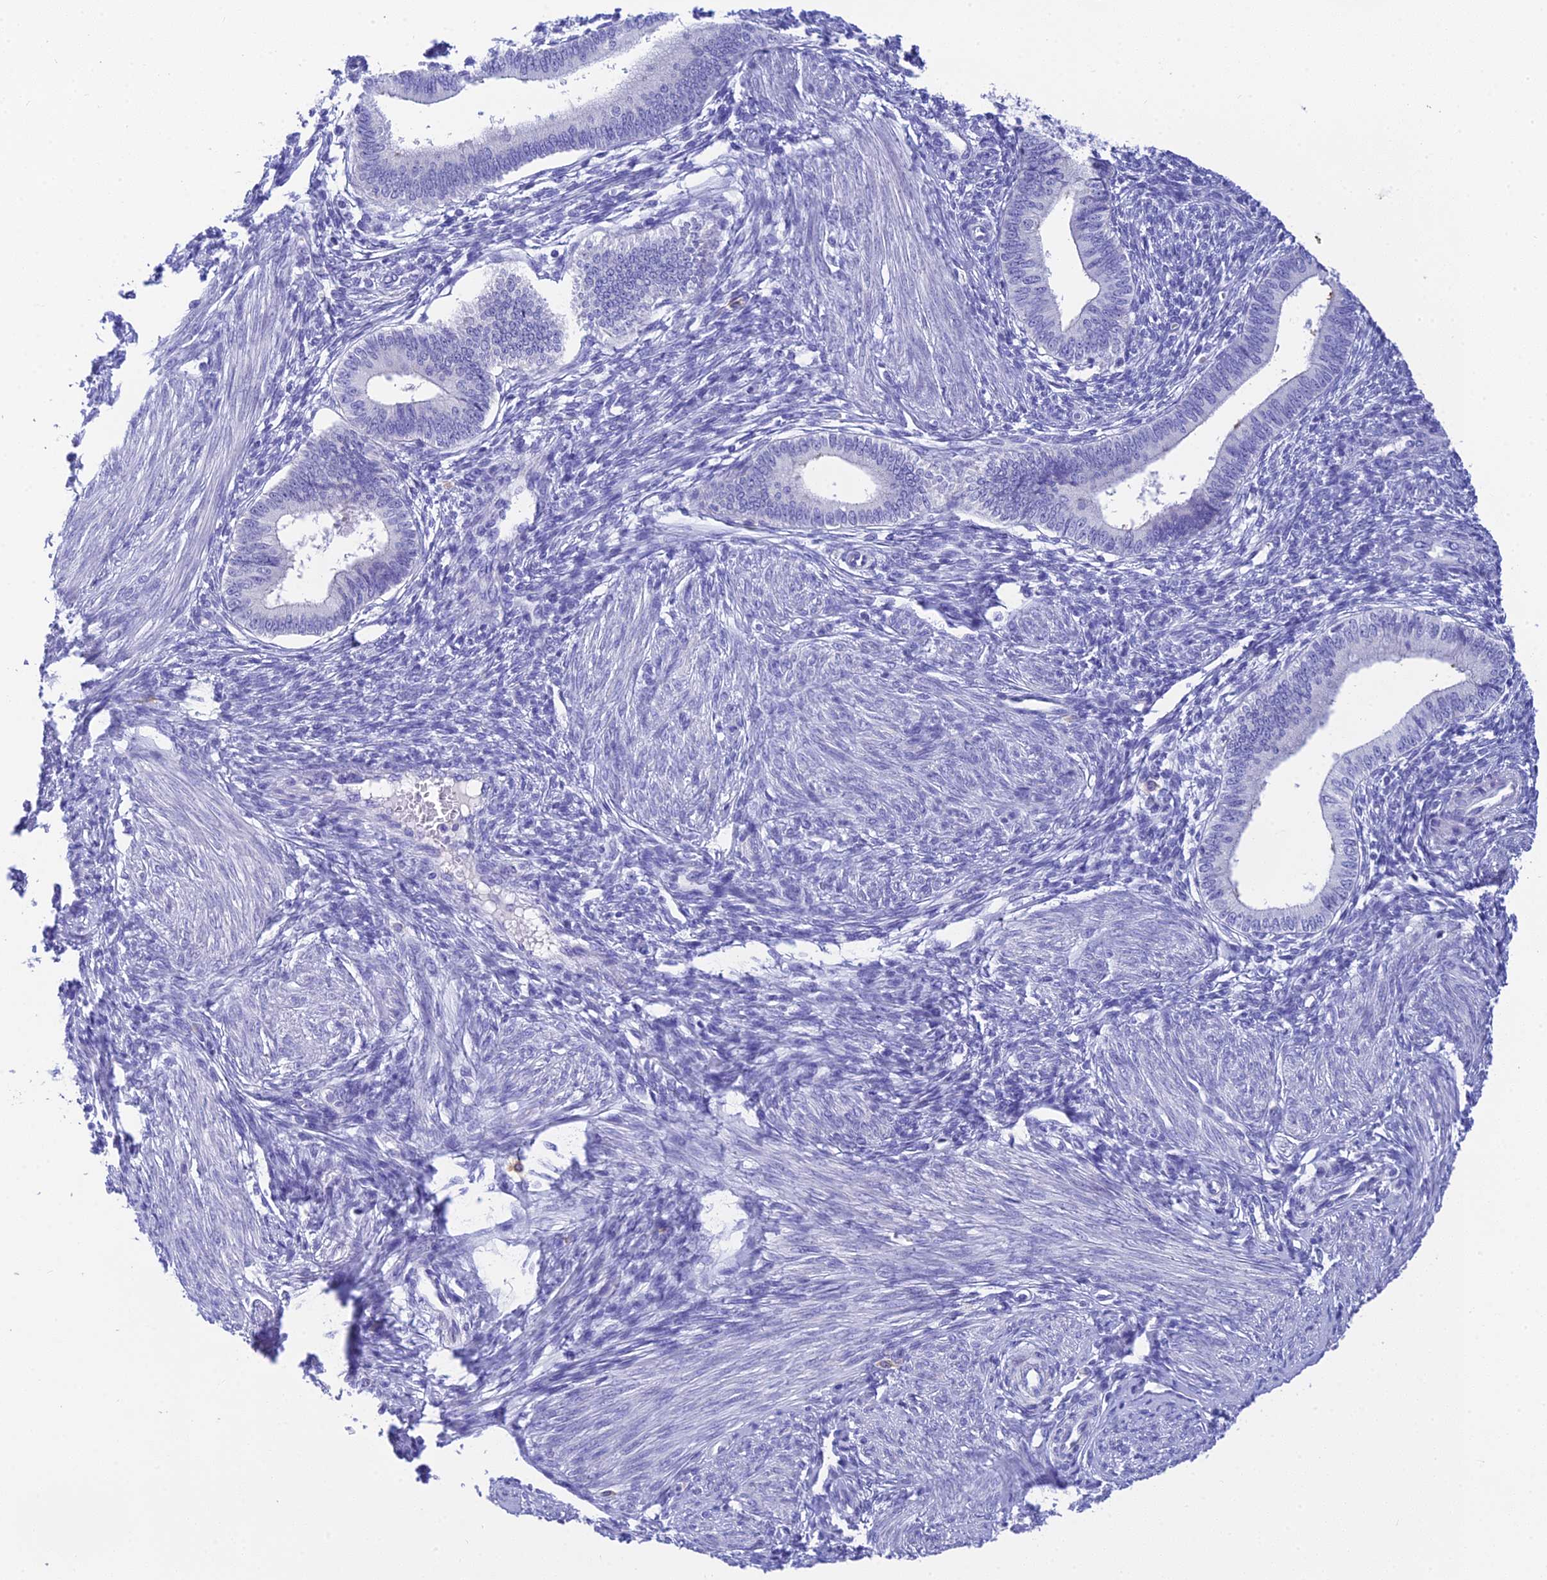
{"staining": {"intensity": "negative", "quantity": "none", "location": "none"}, "tissue": "endometrium", "cell_type": "Cells in endometrial stroma", "image_type": "normal", "snomed": [{"axis": "morphology", "description": "Normal tissue, NOS"}, {"axis": "topography", "description": "Endometrium"}], "caption": "A high-resolution photomicrograph shows immunohistochemistry (IHC) staining of normal endometrium, which exhibits no significant positivity in cells in endometrial stroma. Nuclei are stained in blue.", "gene": "KDELR3", "patient": {"sex": "female", "age": 46}}